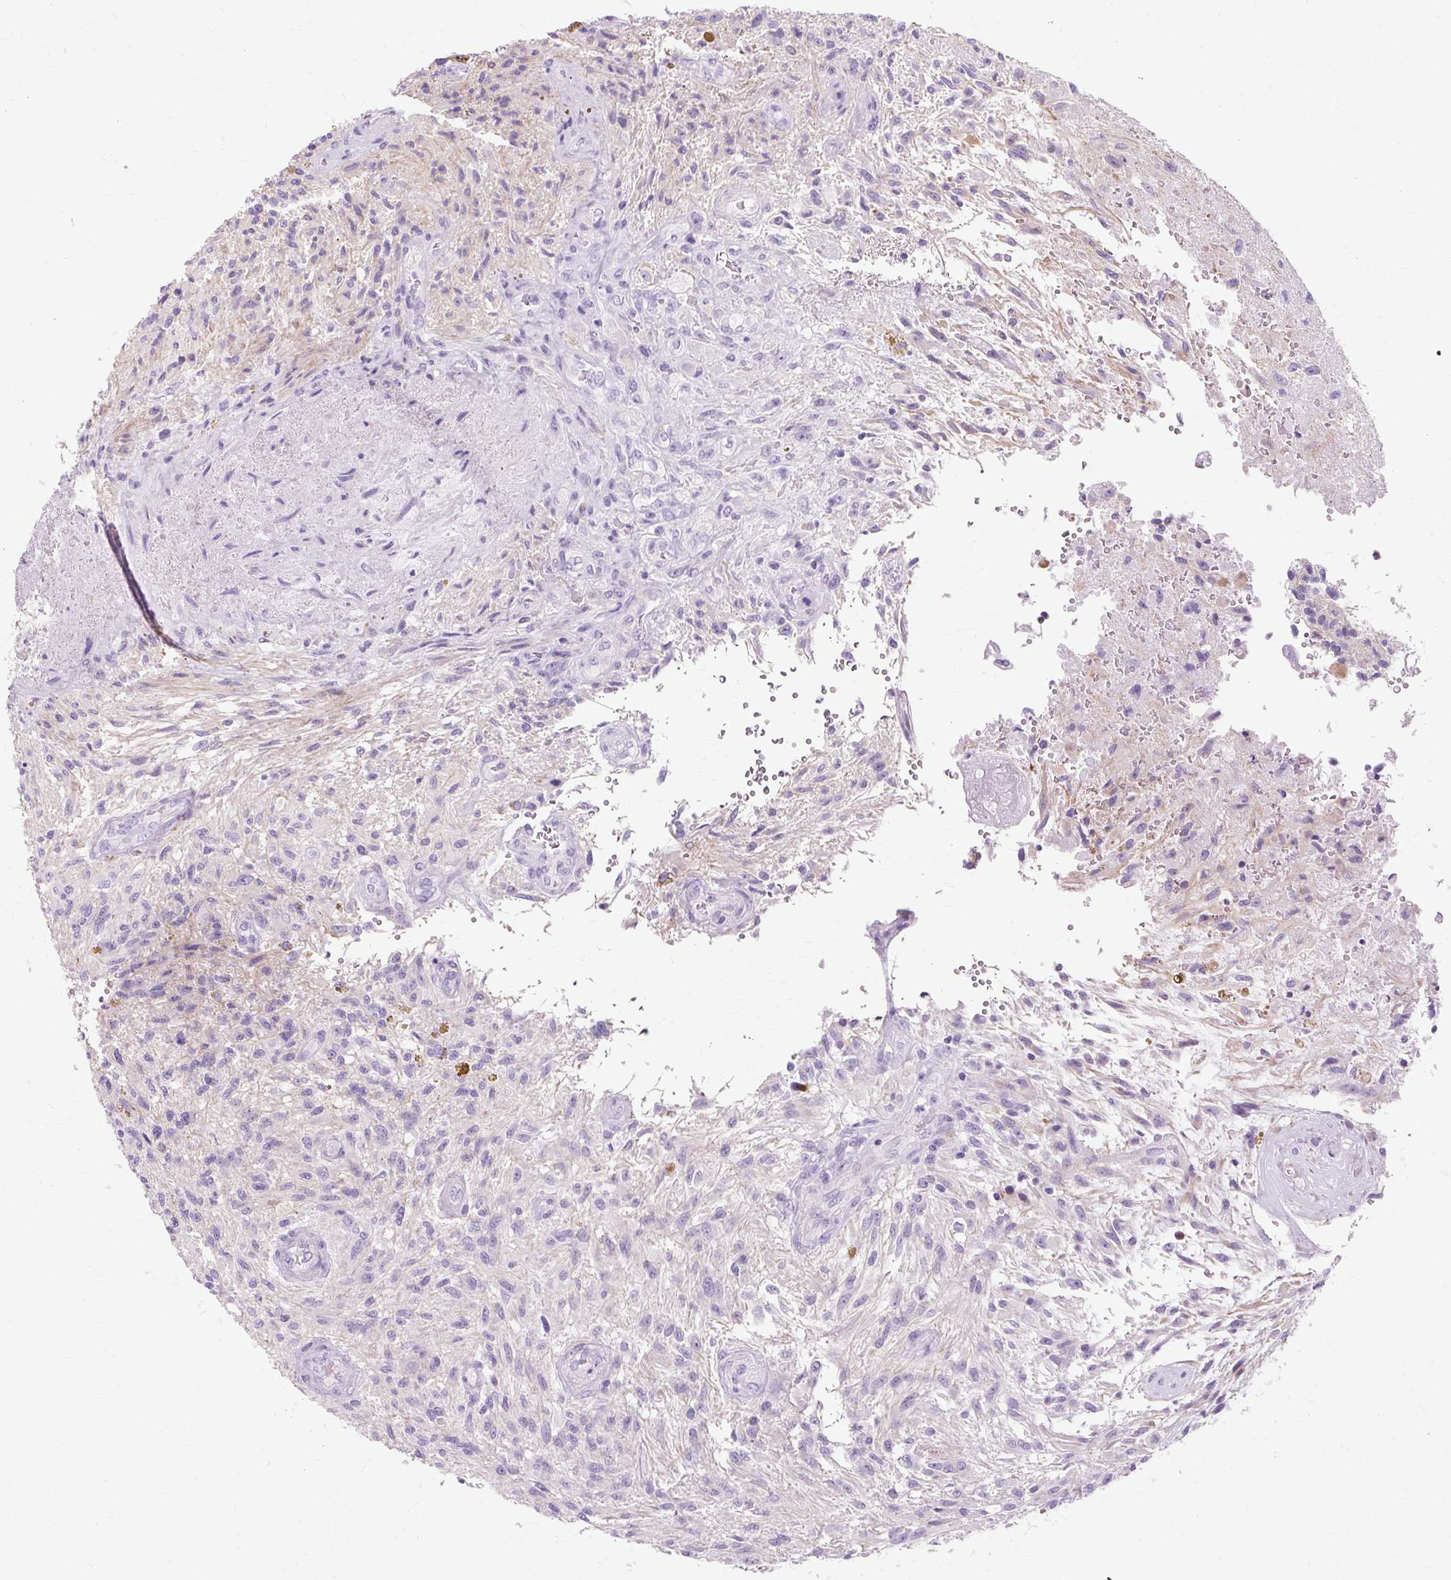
{"staining": {"intensity": "negative", "quantity": "none", "location": "none"}, "tissue": "glioma", "cell_type": "Tumor cells", "image_type": "cancer", "snomed": [{"axis": "morphology", "description": "Glioma, malignant, High grade"}, {"axis": "topography", "description": "Brain"}], "caption": "Malignant high-grade glioma was stained to show a protein in brown. There is no significant staining in tumor cells. (DAB IHC visualized using brightfield microscopy, high magnification).", "gene": "TMEM89", "patient": {"sex": "male", "age": 56}}